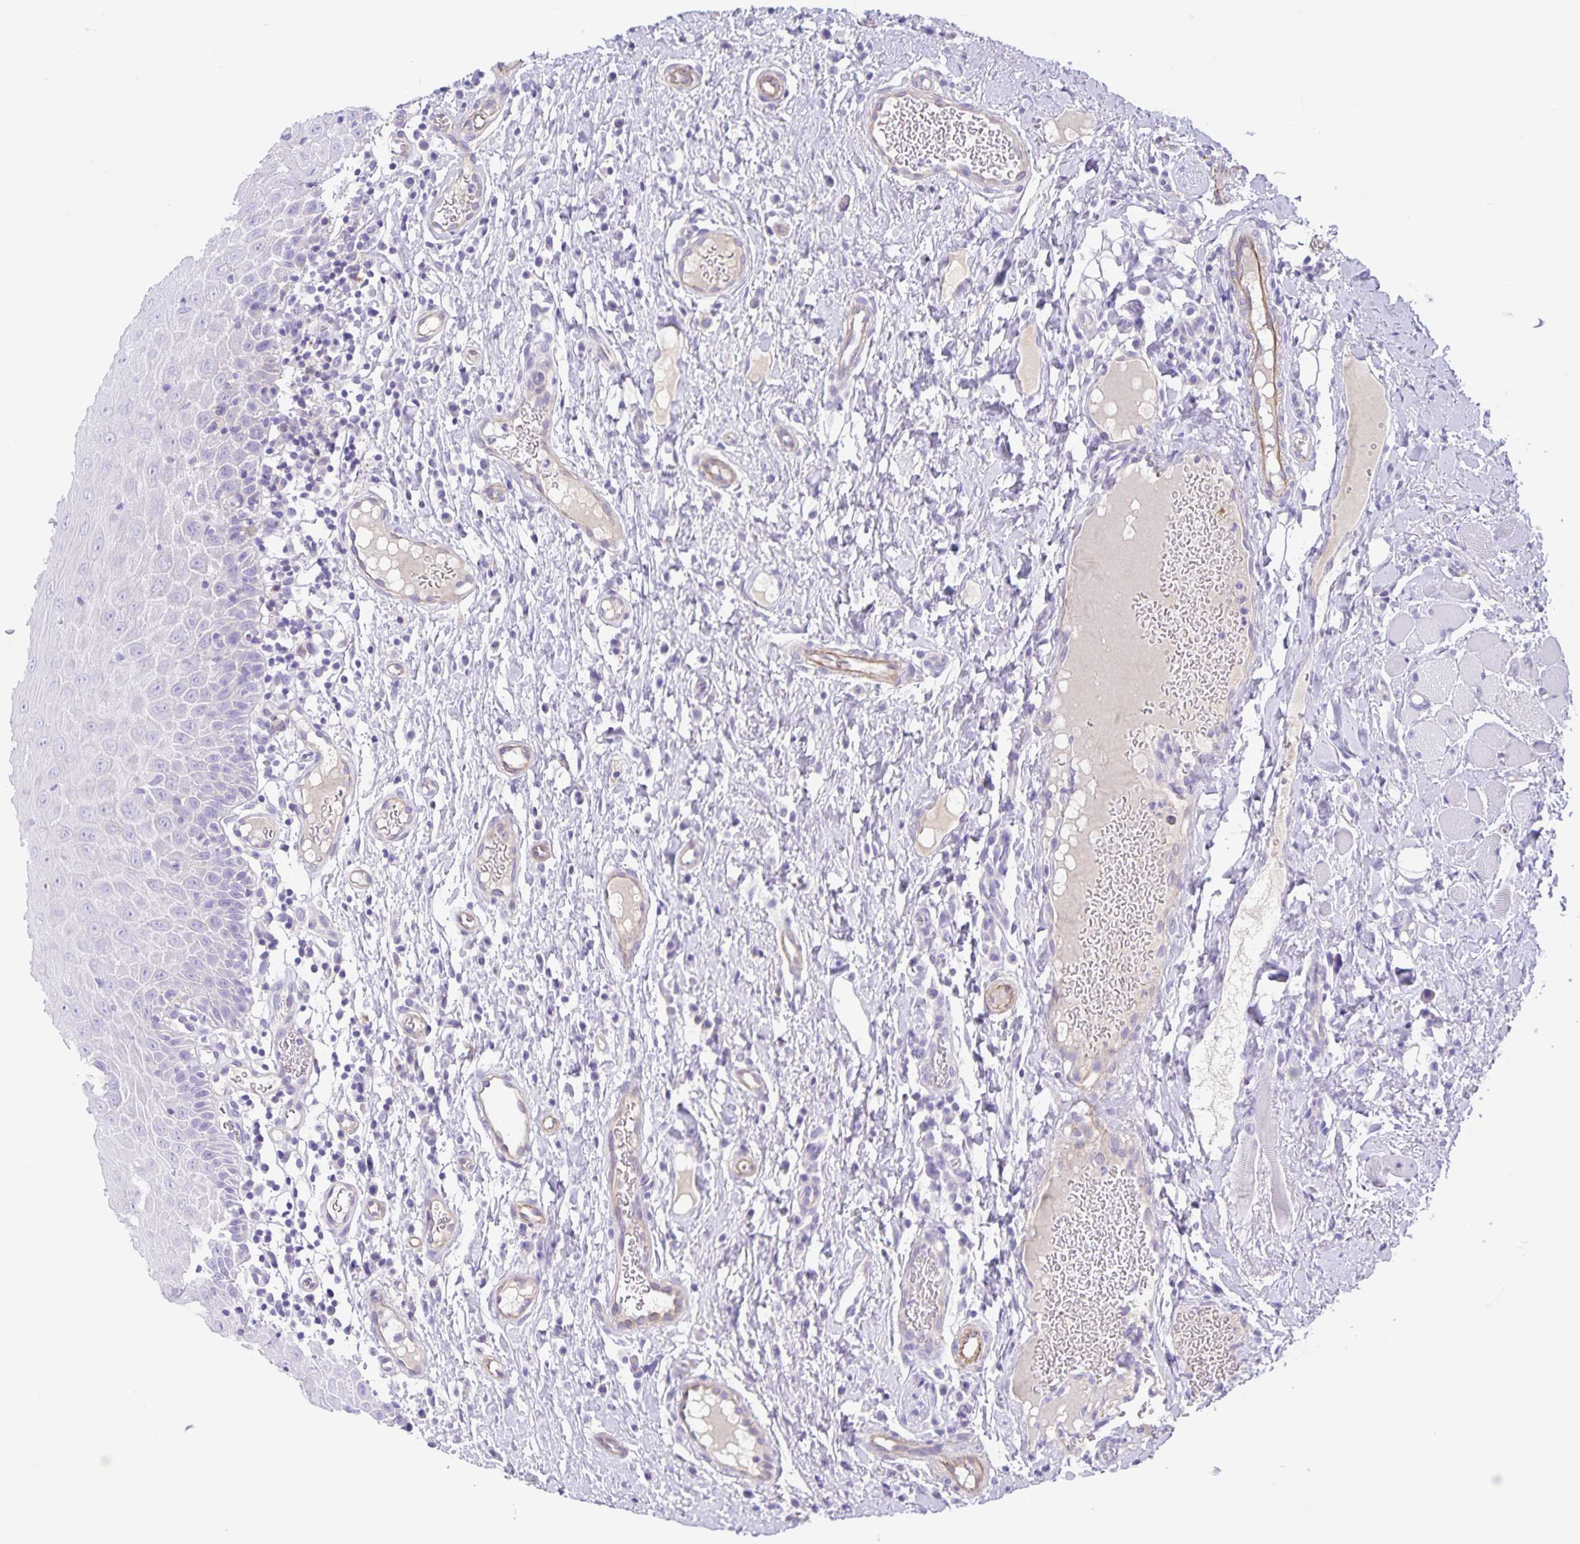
{"staining": {"intensity": "negative", "quantity": "none", "location": "none"}, "tissue": "oral mucosa", "cell_type": "Squamous epithelial cells", "image_type": "normal", "snomed": [{"axis": "morphology", "description": "Normal tissue, NOS"}, {"axis": "topography", "description": "Oral tissue"}, {"axis": "topography", "description": "Tounge, NOS"}], "caption": "IHC micrograph of benign oral mucosa: human oral mucosa stained with DAB reveals no significant protein positivity in squamous epithelial cells.", "gene": "UBQLN3", "patient": {"sex": "female", "age": 58}}